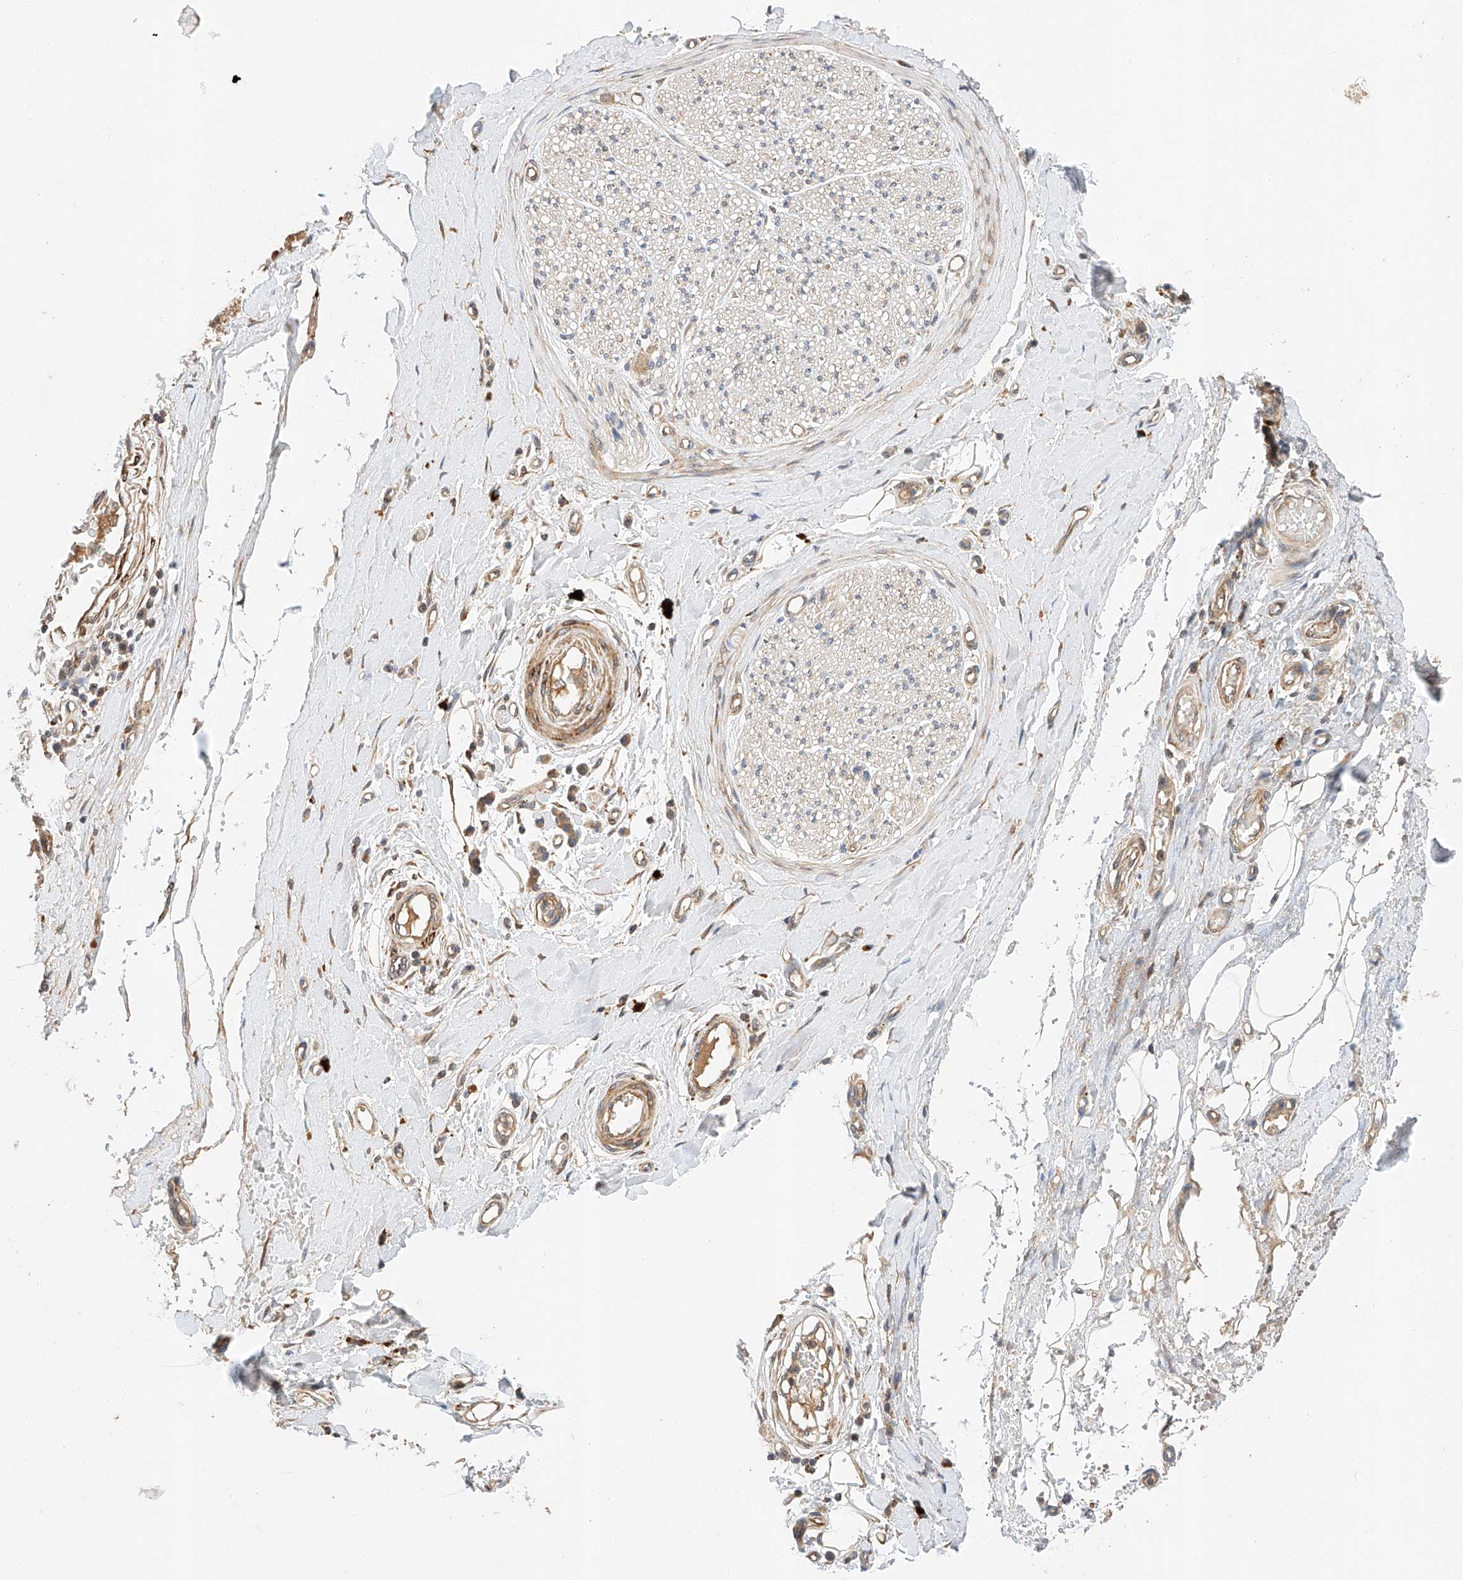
{"staining": {"intensity": "moderate", "quantity": "25%-75%", "location": "cytoplasmic/membranous"}, "tissue": "adipose tissue", "cell_type": "Adipocytes", "image_type": "normal", "snomed": [{"axis": "morphology", "description": "Normal tissue, NOS"}, {"axis": "morphology", "description": "Adenocarcinoma, NOS"}, {"axis": "topography", "description": "Esophagus"}, {"axis": "topography", "description": "Stomach, upper"}, {"axis": "topography", "description": "Peripheral nerve tissue"}], "caption": "This photomicrograph displays IHC staining of benign human adipose tissue, with medium moderate cytoplasmic/membranous positivity in about 25%-75% of adipocytes.", "gene": "RAB23", "patient": {"sex": "male", "age": 62}}